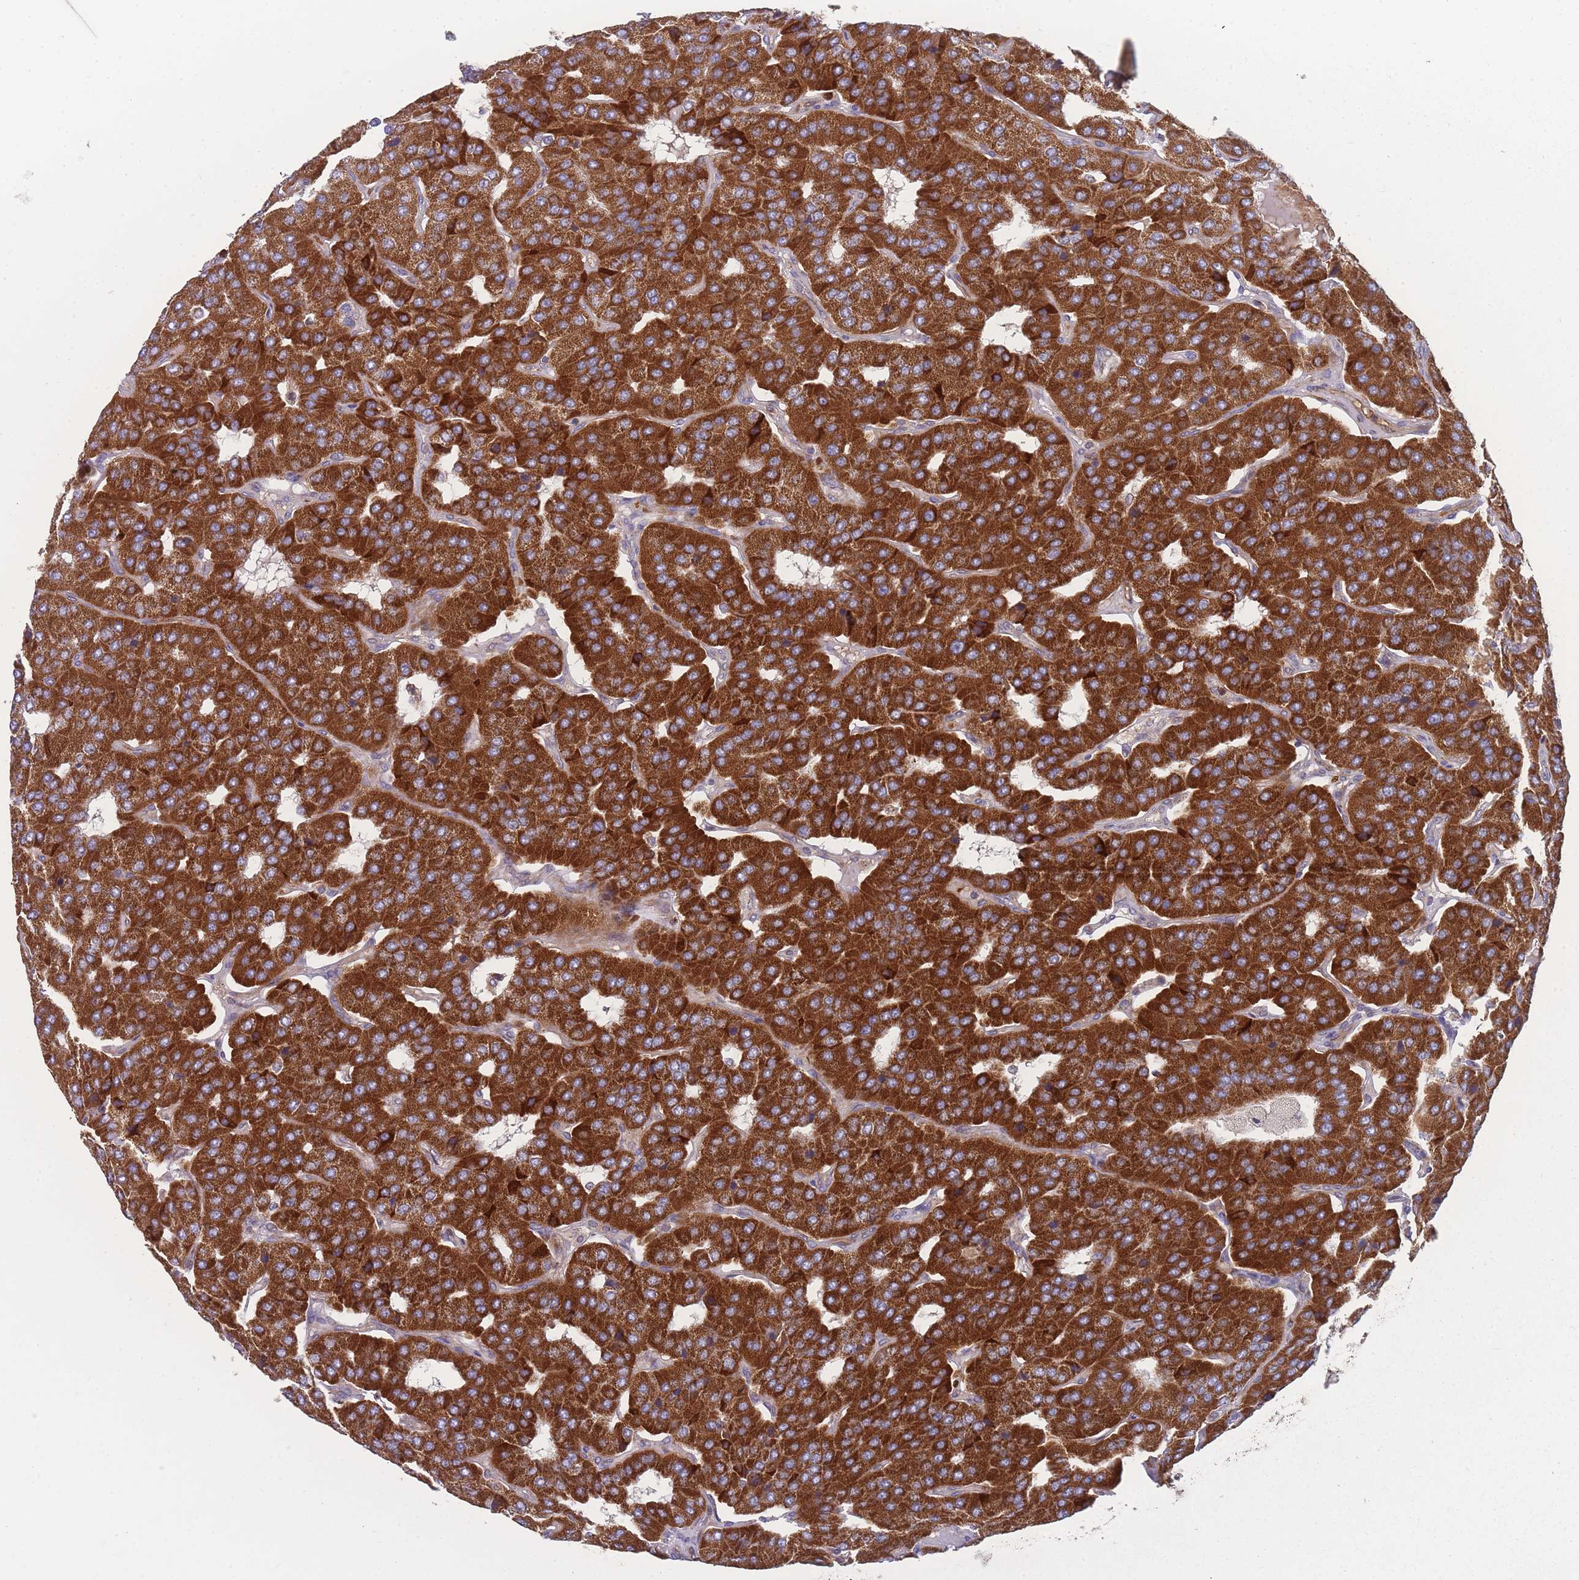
{"staining": {"intensity": "strong", "quantity": ">75%", "location": "cytoplasmic/membranous"}, "tissue": "parathyroid gland", "cell_type": "Glandular cells", "image_type": "normal", "snomed": [{"axis": "morphology", "description": "Normal tissue, NOS"}, {"axis": "morphology", "description": "Adenoma, NOS"}, {"axis": "topography", "description": "Parathyroid gland"}], "caption": "Glandular cells reveal strong cytoplasmic/membranous expression in approximately >75% of cells in normal parathyroid gland. The staining was performed using DAB (3,3'-diaminobenzidine) to visualize the protein expression in brown, while the nuclei were stained in blue with hematoxylin (Magnification: 20x).", "gene": "SLC35B4", "patient": {"sex": "female", "age": 86}}